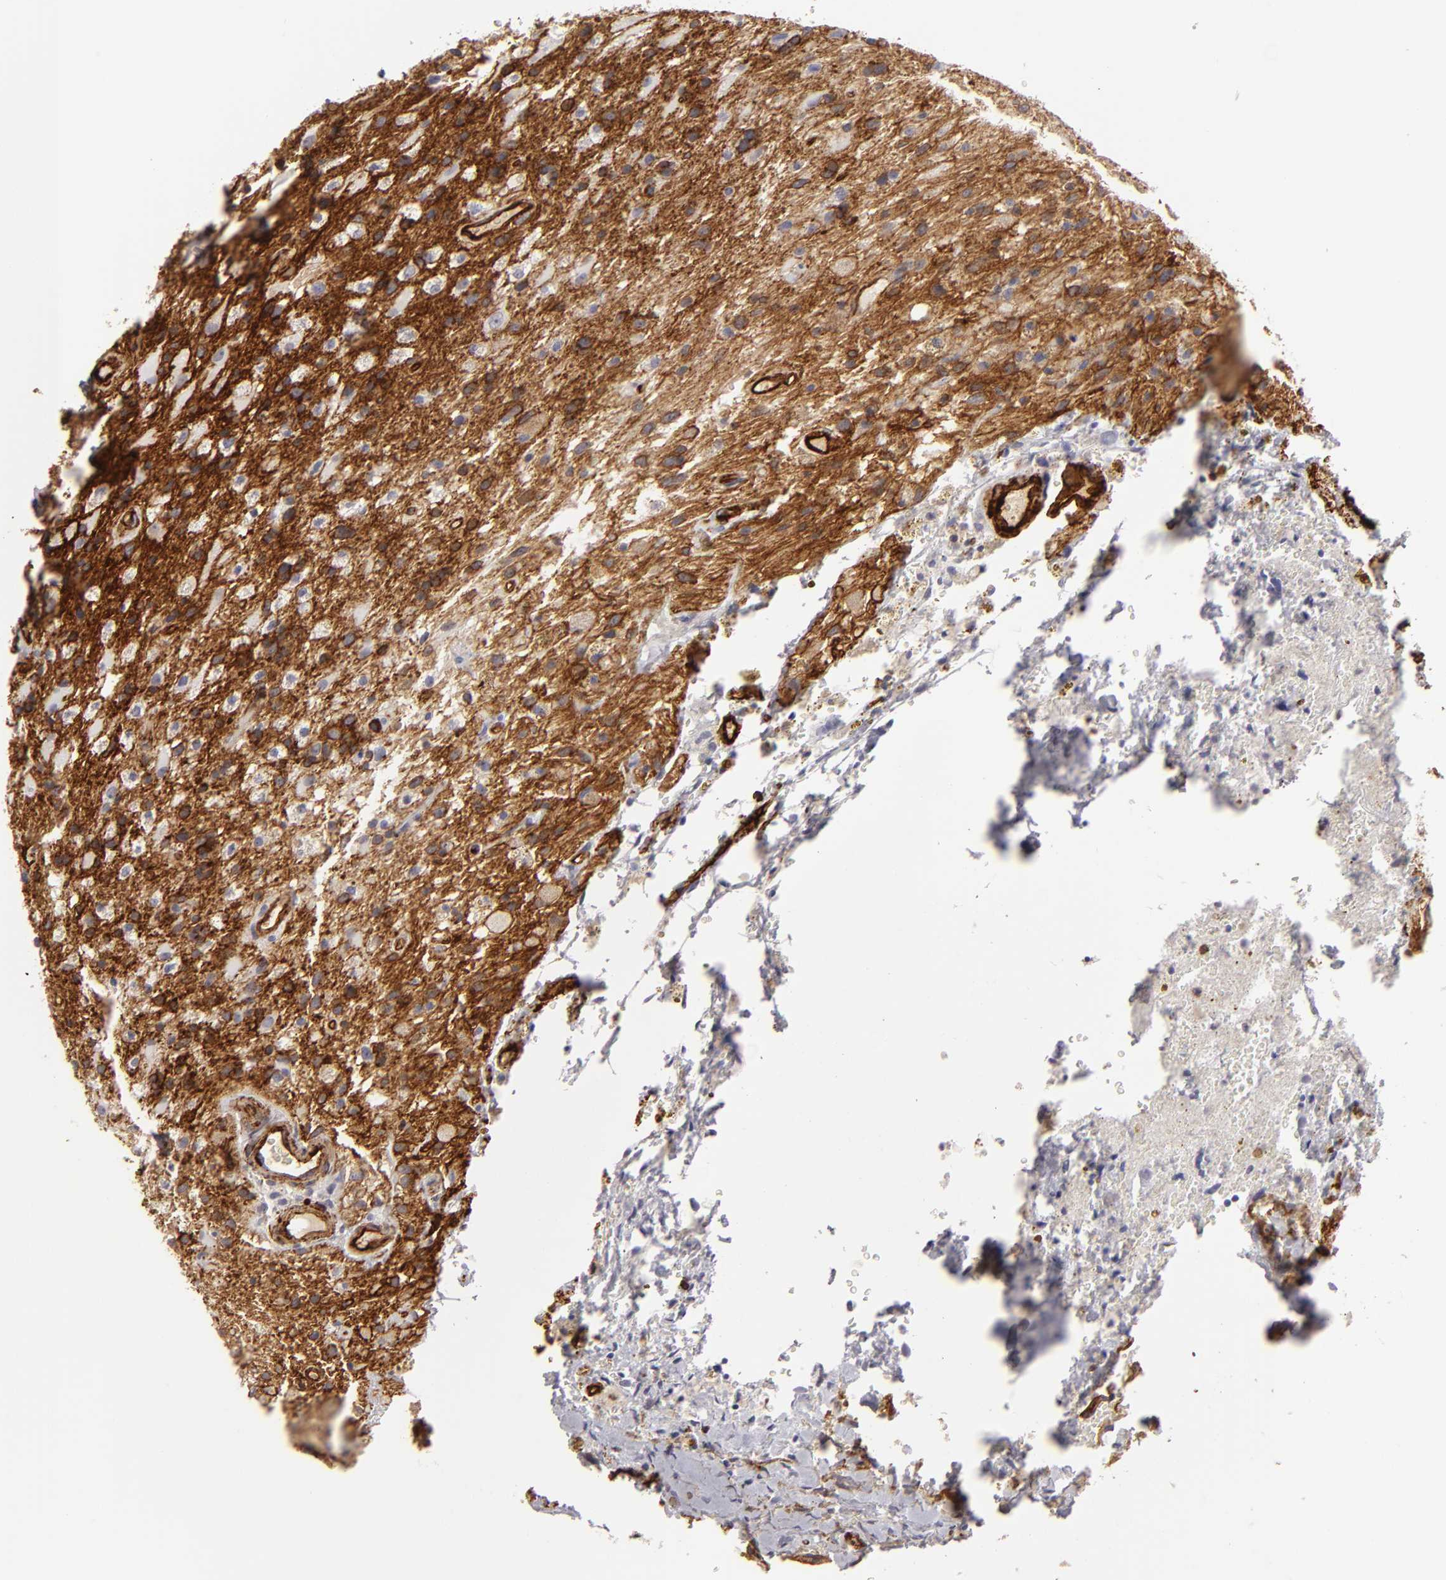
{"staining": {"intensity": "strong", "quantity": ">75%", "location": "cytoplasmic/membranous"}, "tissue": "glioma", "cell_type": "Tumor cells", "image_type": "cancer", "snomed": [{"axis": "morphology", "description": "Glioma, malignant, High grade"}, {"axis": "topography", "description": "Brain"}], "caption": "Brown immunohistochemical staining in glioma shows strong cytoplasmic/membranous expression in approximately >75% of tumor cells.", "gene": "MCAM", "patient": {"sex": "male", "age": 48}}